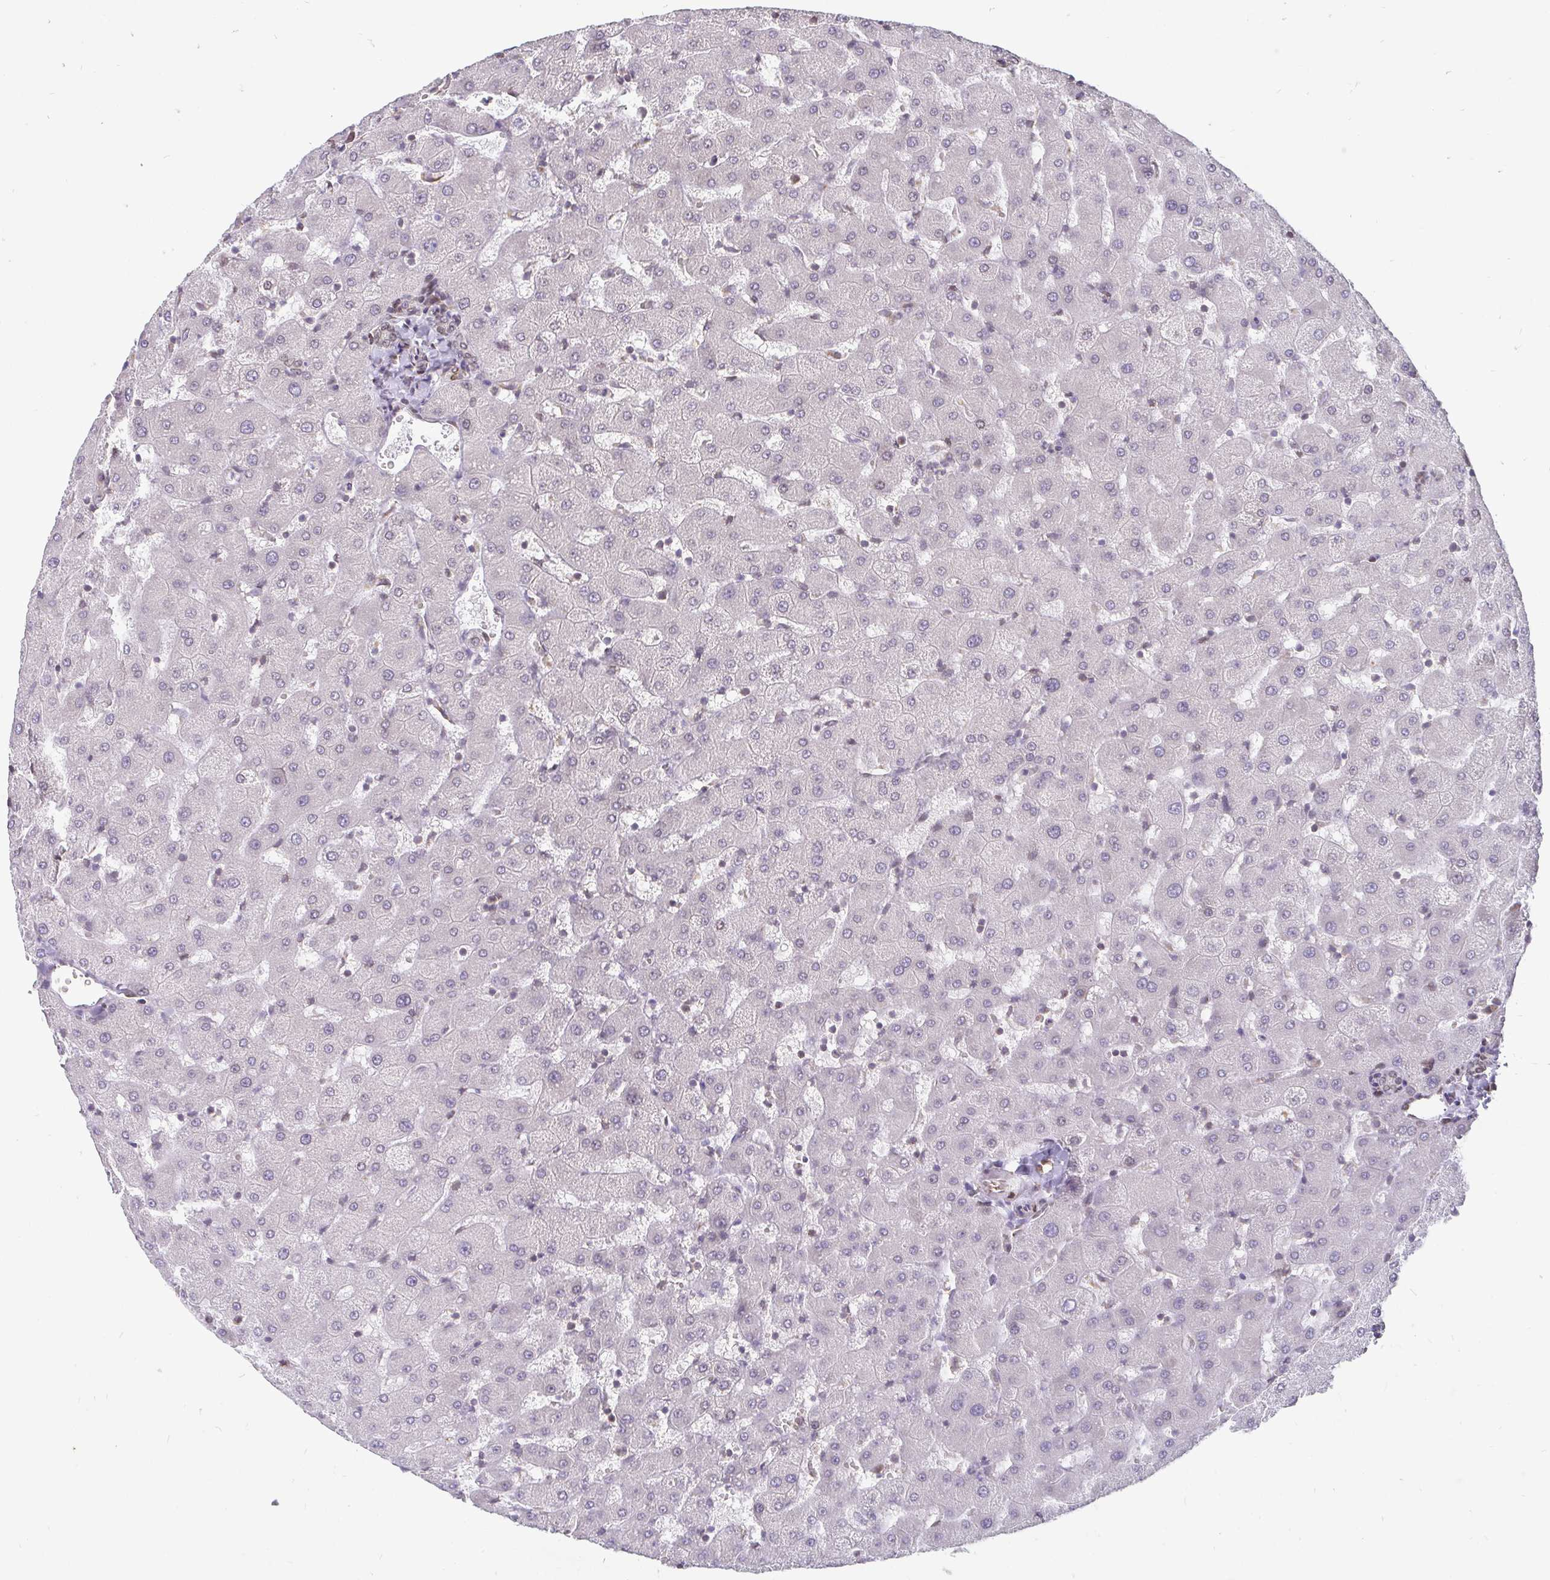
{"staining": {"intensity": "weak", "quantity": ">75%", "location": "cytoplasmic/membranous,nuclear"}, "tissue": "liver", "cell_type": "Cholangiocytes", "image_type": "normal", "snomed": [{"axis": "morphology", "description": "Normal tissue, NOS"}, {"axis": "topography", "description": "Liver"}], "caption": "Cholangiocytes display low levels of weak cytoplasmic/membranous,nuclear expression in about >75% of cells in unremarkable liver. The protein of interest is shown in brown color, while the nuclei are stained blue.", "gene": "EMD", "patient": {"sex": "female", "age": 63}}